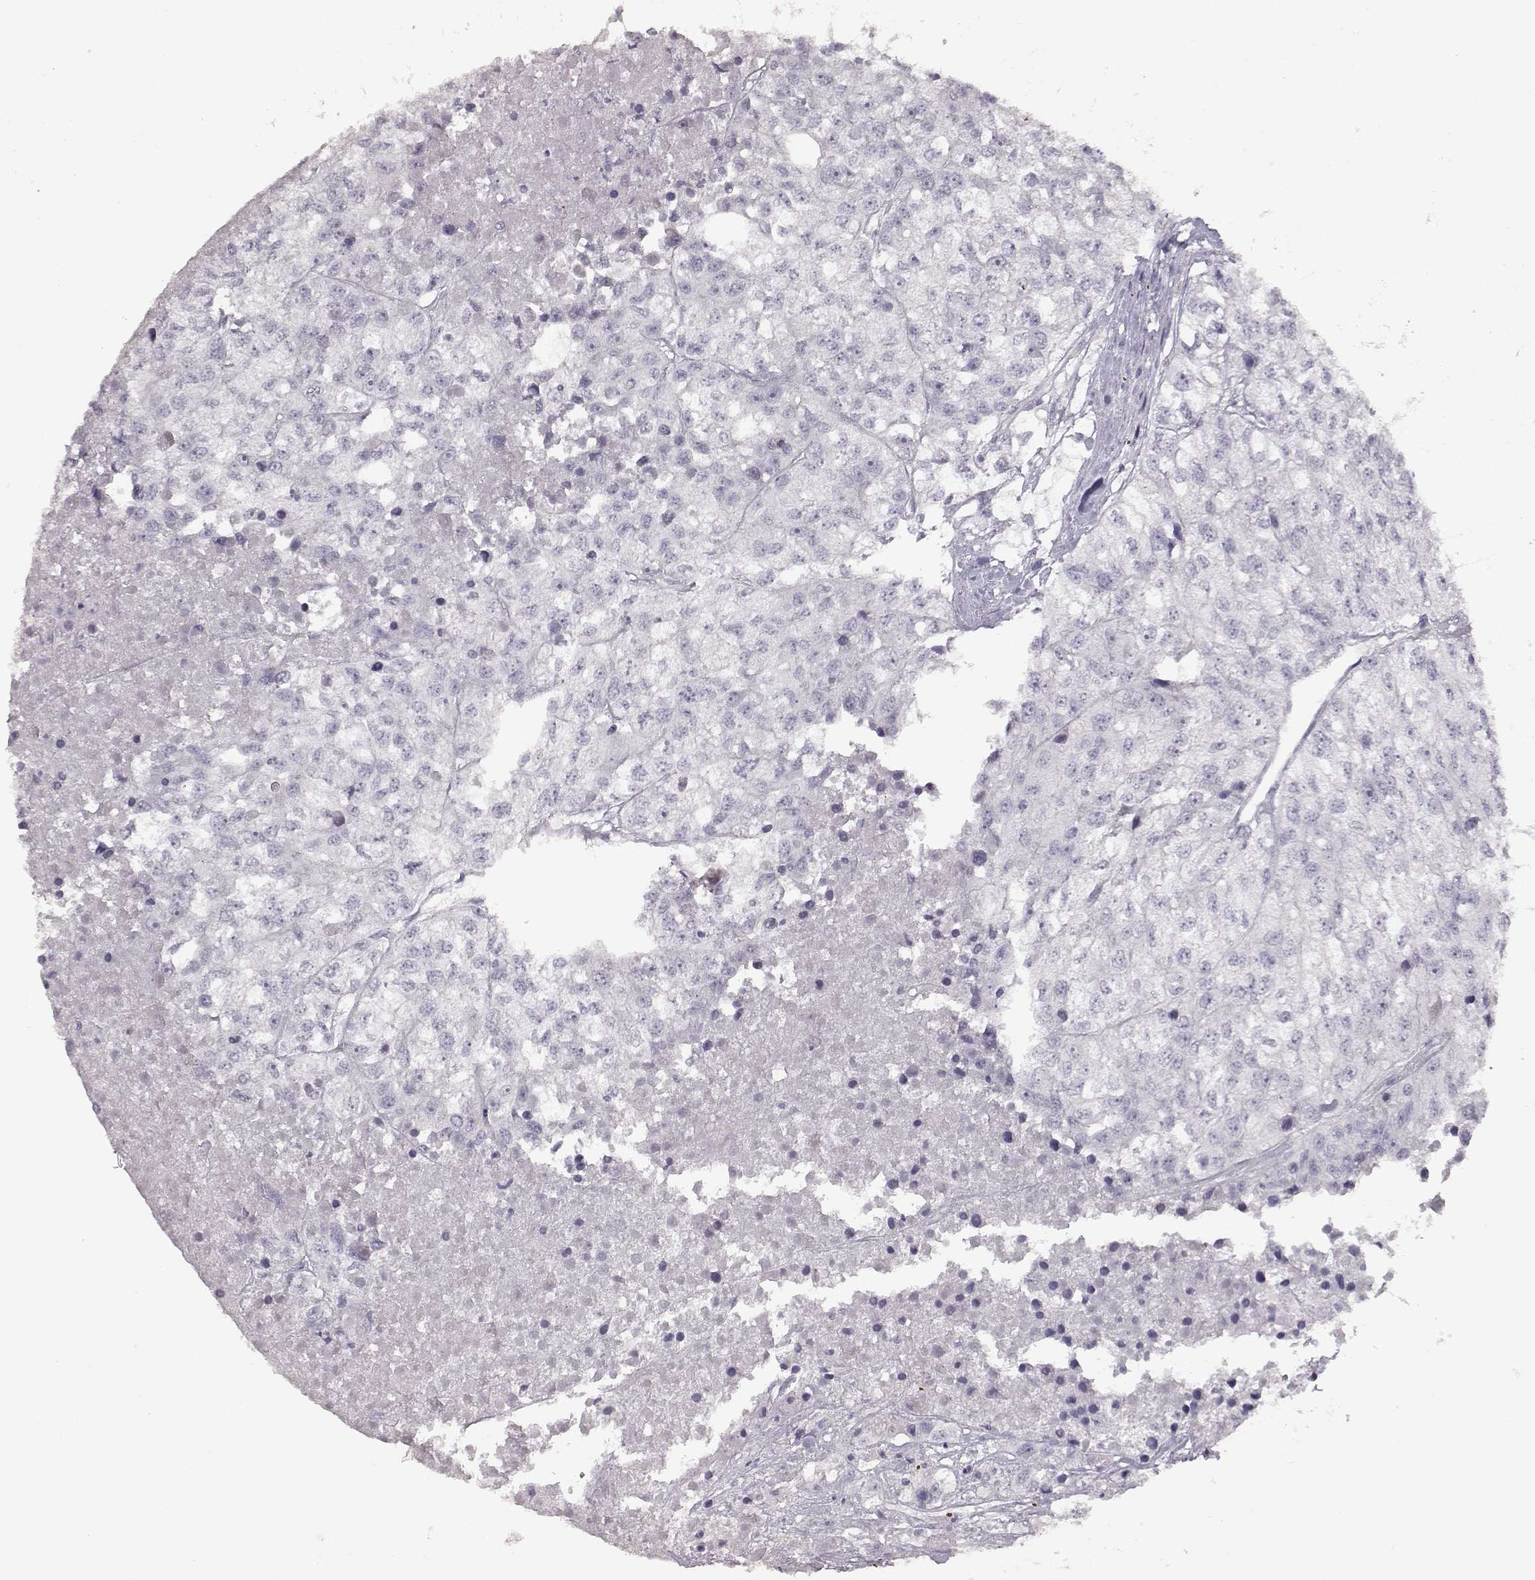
{"staining": {"intensity": "negative", "quantity": "none", "location": "none"}, "tissue": "renal cancer", "cell_type": "Tumor cells", "image_type": "cancer", "snomed": [{"axis": "morphology", "description": "Adenocarcinoma, NOS"}, {"axis": "topography", "description": "Kidney"}], "caption": "Immunohistochemistry (IHC) of human renal cancer (adenocarcinoma) exhibits no positivity in tumor cells.", "gene": "S100B", "patient": {"sex": "male", "age": 56}}